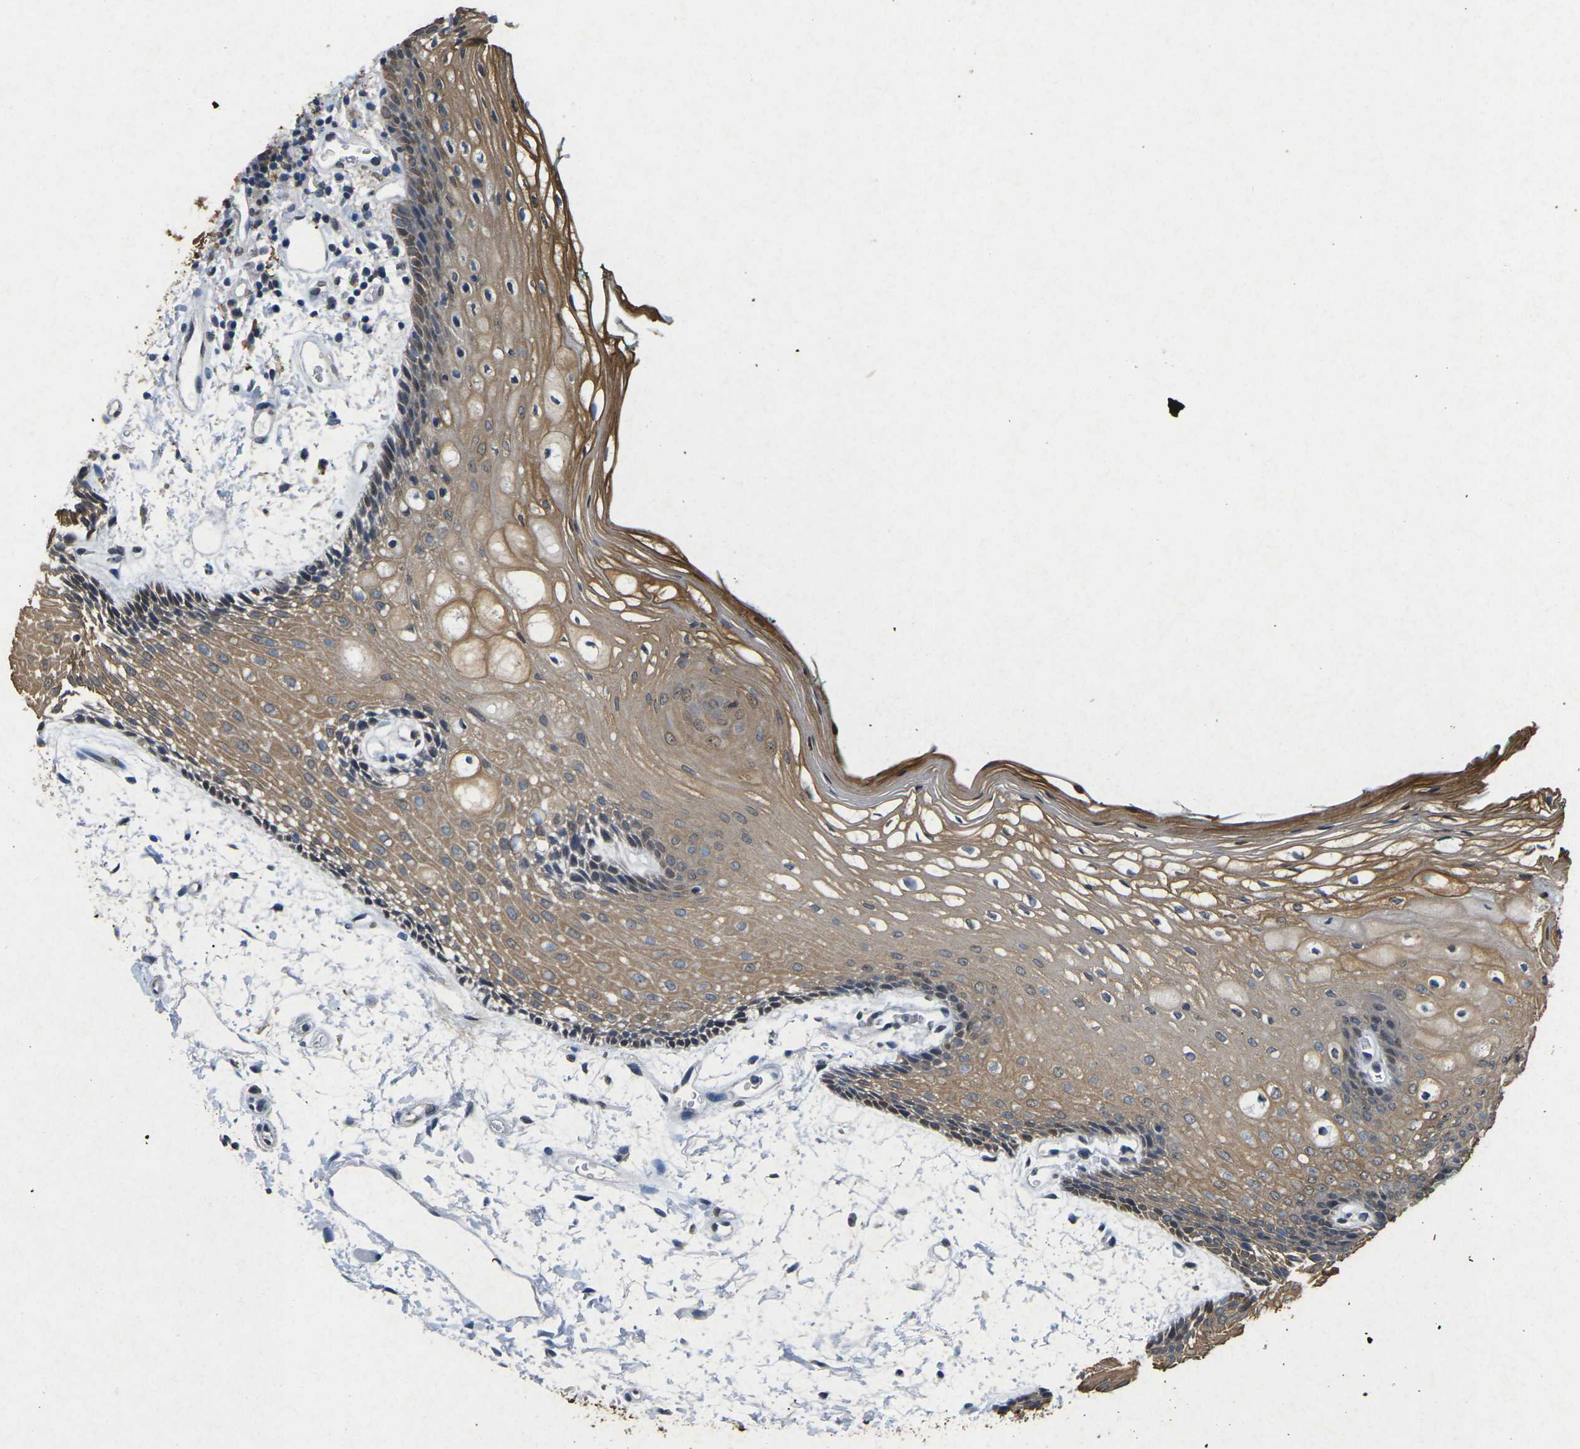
{"staining": {"intensity": "moderate", "quantity": ">75%", "location": "cytoplasmic/membranous"}, "tissue": "oral mucosa", "cell_type": "Squamous epithelial cells", "image_type": "normal", "snomed": [{"axis": "morphology", "description": "Normal tissue, NOS"}, {"axis": "topography", "description": "Skeletal muscle"}, {"axis": "topography", "description": "Oral tissue"}, {"axis": "topography", "description": "Peripheral nerve tissue"}], "caption": "DAB immunohistochemical staining of benign human oral mucosa reveals moderate cytoplasmic/membranous protein expression in approximately >75% of squamous epithelial cells.", "gene": "SCNN1B", "patient": {"sex": "female", "age": 84}}